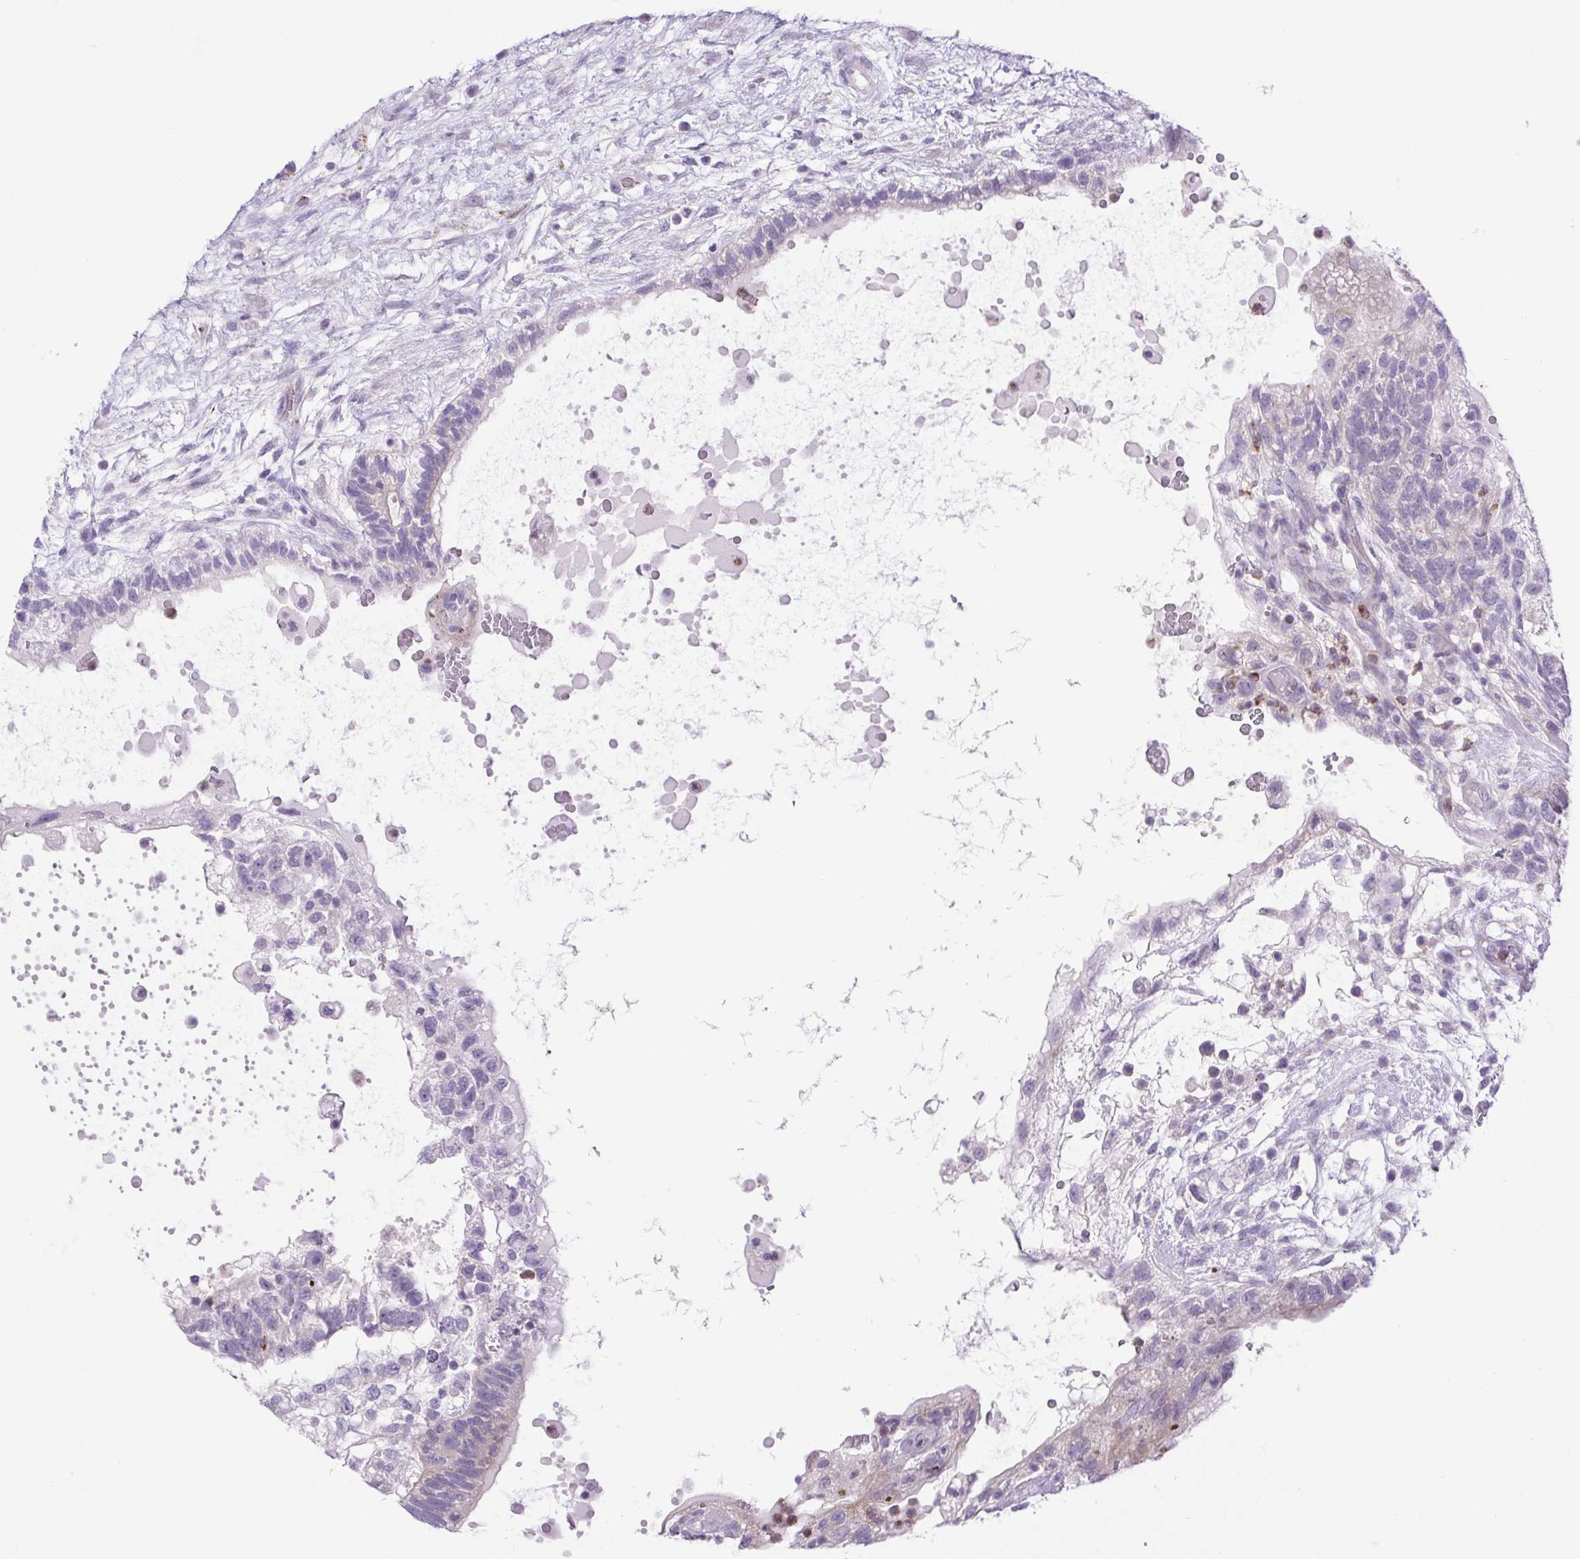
{"staining": {"intensity": "negative", "quantity": "none", "location": "none"}, "tissue": "testis cancer", "cell_type": "Tumor cells", "image_type": "cancer", "snomed": [{"axis": "morphology", "description": "Normal tissue, NOS"}, {"axis": "morphology", "description": "Carcinoma, Embryonal, NOS"}, {"axis": "topography", "description": "Testis"}], "caption": "The photomicrograph reveals no significant staining in tumor cells of testis embryonal carcinoma. (DAB (3,3'-diaminobenzidine) immunohistochemistry (IHC) visualized using brightfield microscopy, high magnification).", "gene": "FAM177B", "patient": {"sex": "male", "age": 32}}